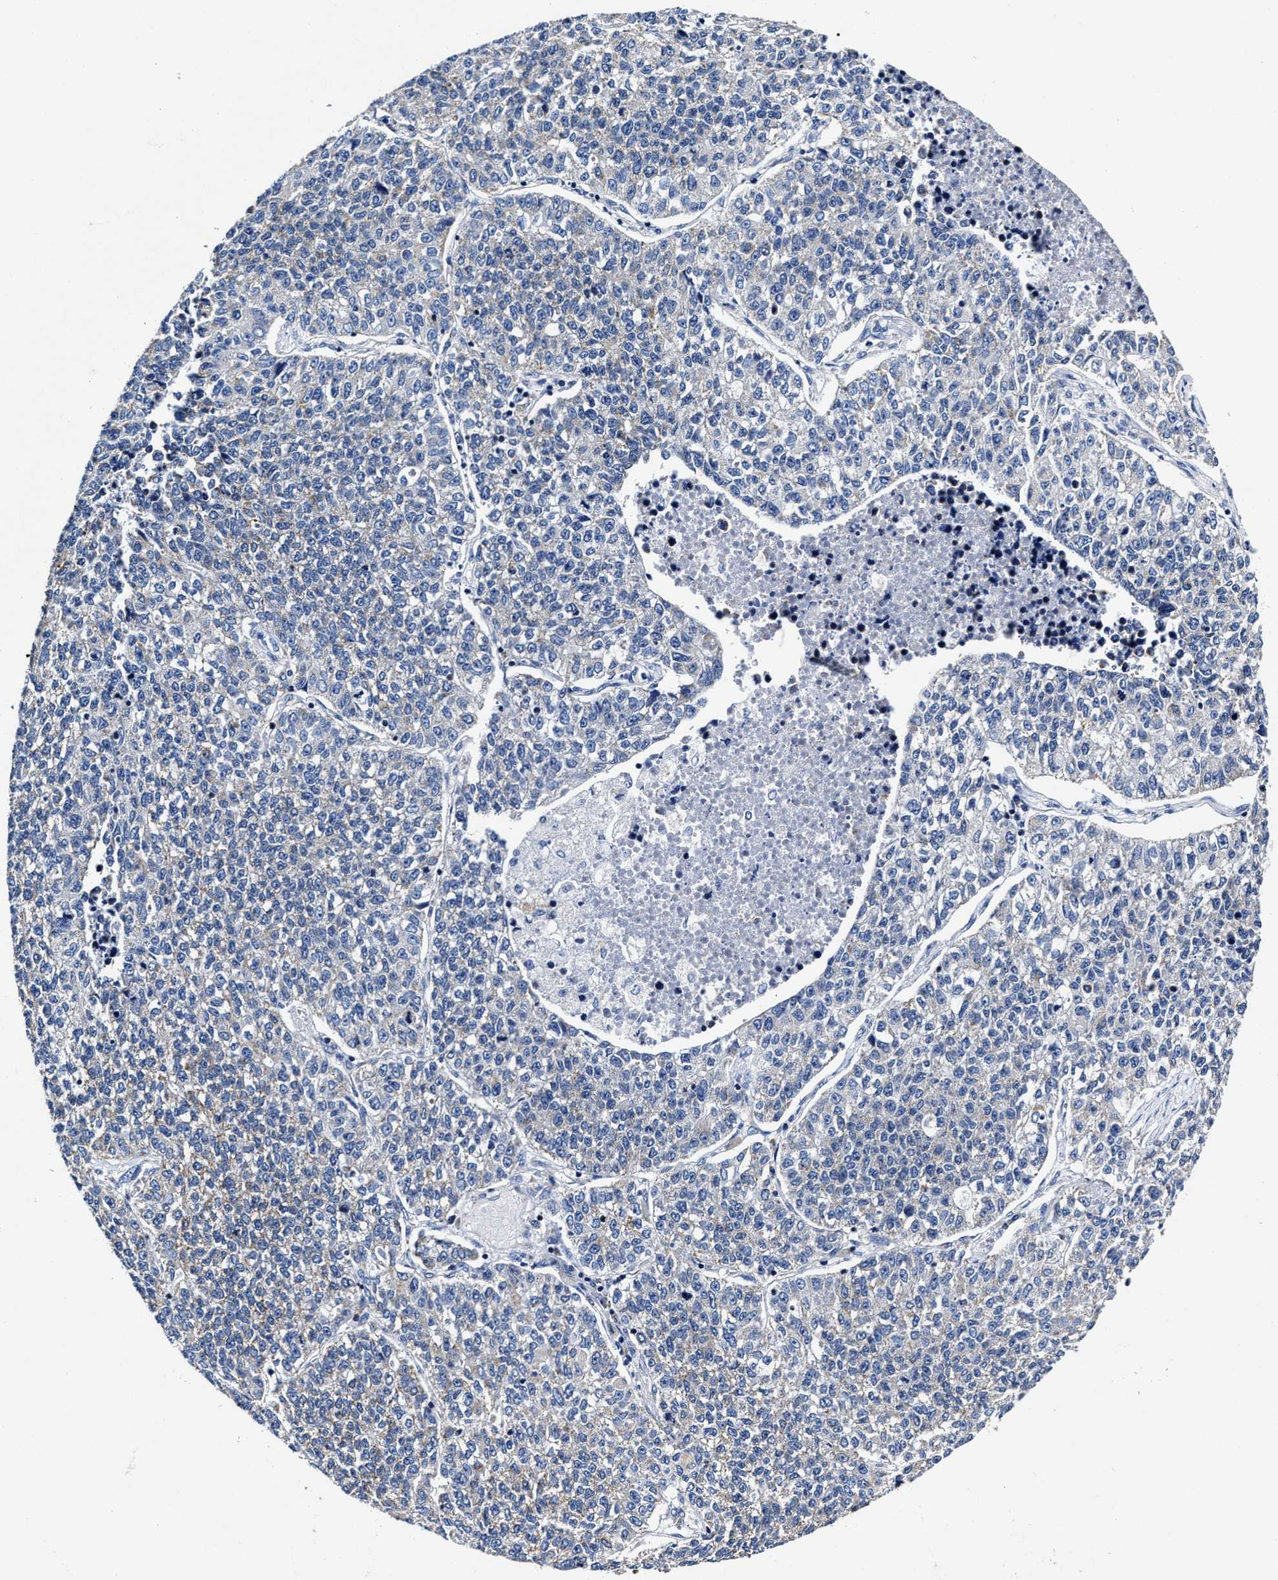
{"staining": {"intensity": "weak", "quantity": "25%-75%", "location": "cytoplasmic/membranous"}, "tissue": "lung cancer", "cell_type": "Tumor cells", "image_type": "cancer", "snomed": [{"axis": "morphology", "description": "Adenocarcinoma, NOS"}, {"axis": "topography", "description": "Lung"}], "caption": "The immunohistochemical stain labels weak cytoplasmic/membranous expression in tumor cells of adenocarcinoma (lung) tissue.", "gene": "HINT2", "patient": {"sex": "male", "age": 49}}